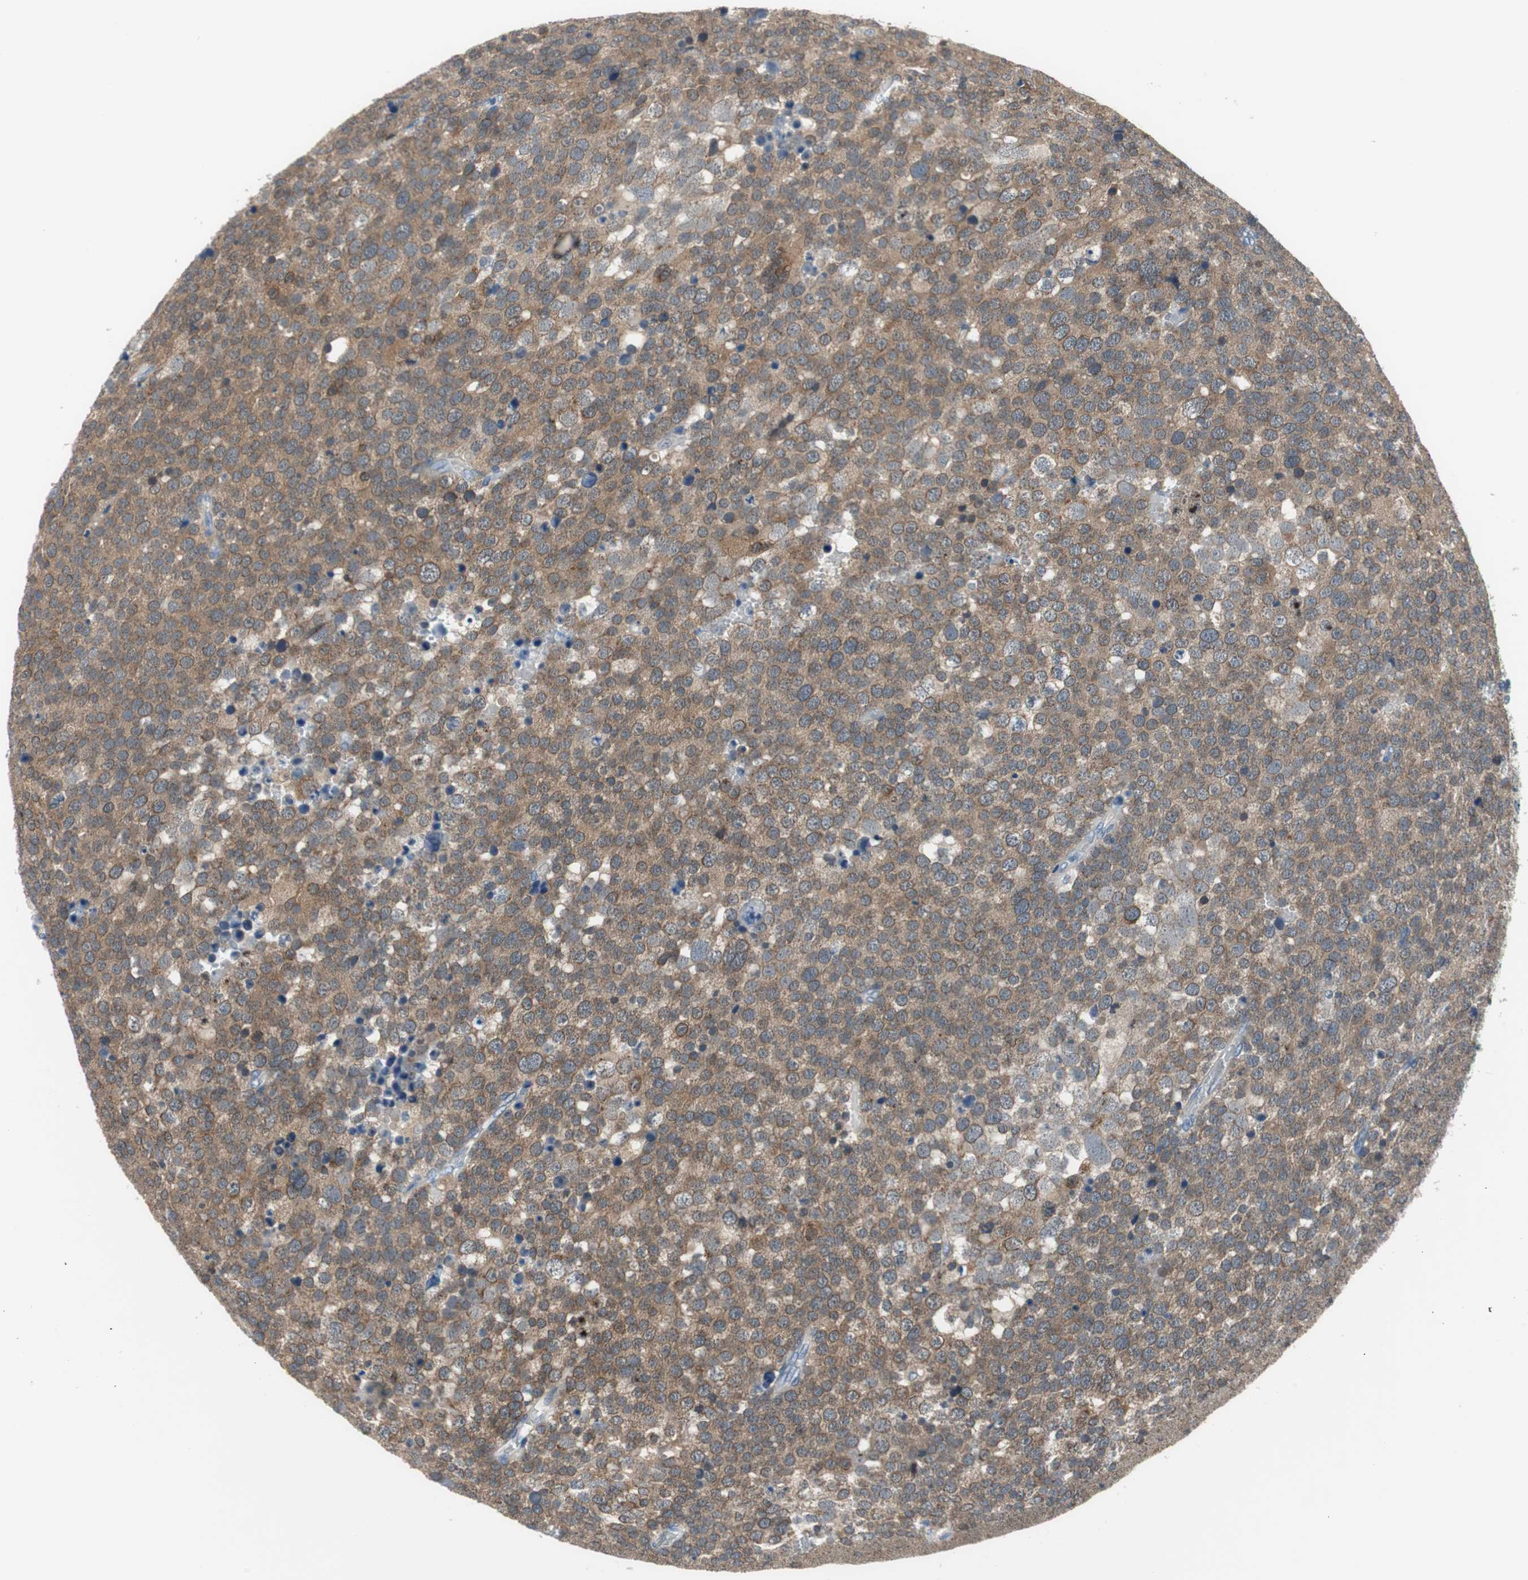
{"staining": {"intensity": "moderate", "quantity": ">75%", "location": "cytoplasmic/membranous"}, "tissue": "testis cancer", "cell_type": "Tumor cells", "image_type": "cancer", "snomed": [{"axis": "morphology", "description": "Seminoma, NOS"}, {"axis": "topography", "description": "Testis"}], "caption": "Tumor cells exhibit moderate cytoplasmic/membranous staining in approximately >75% of cells in seminoma (testis). Nuclei are stained in blue.", "gene": "PLAA", "patient": {"sex": "male", "age": 71}}